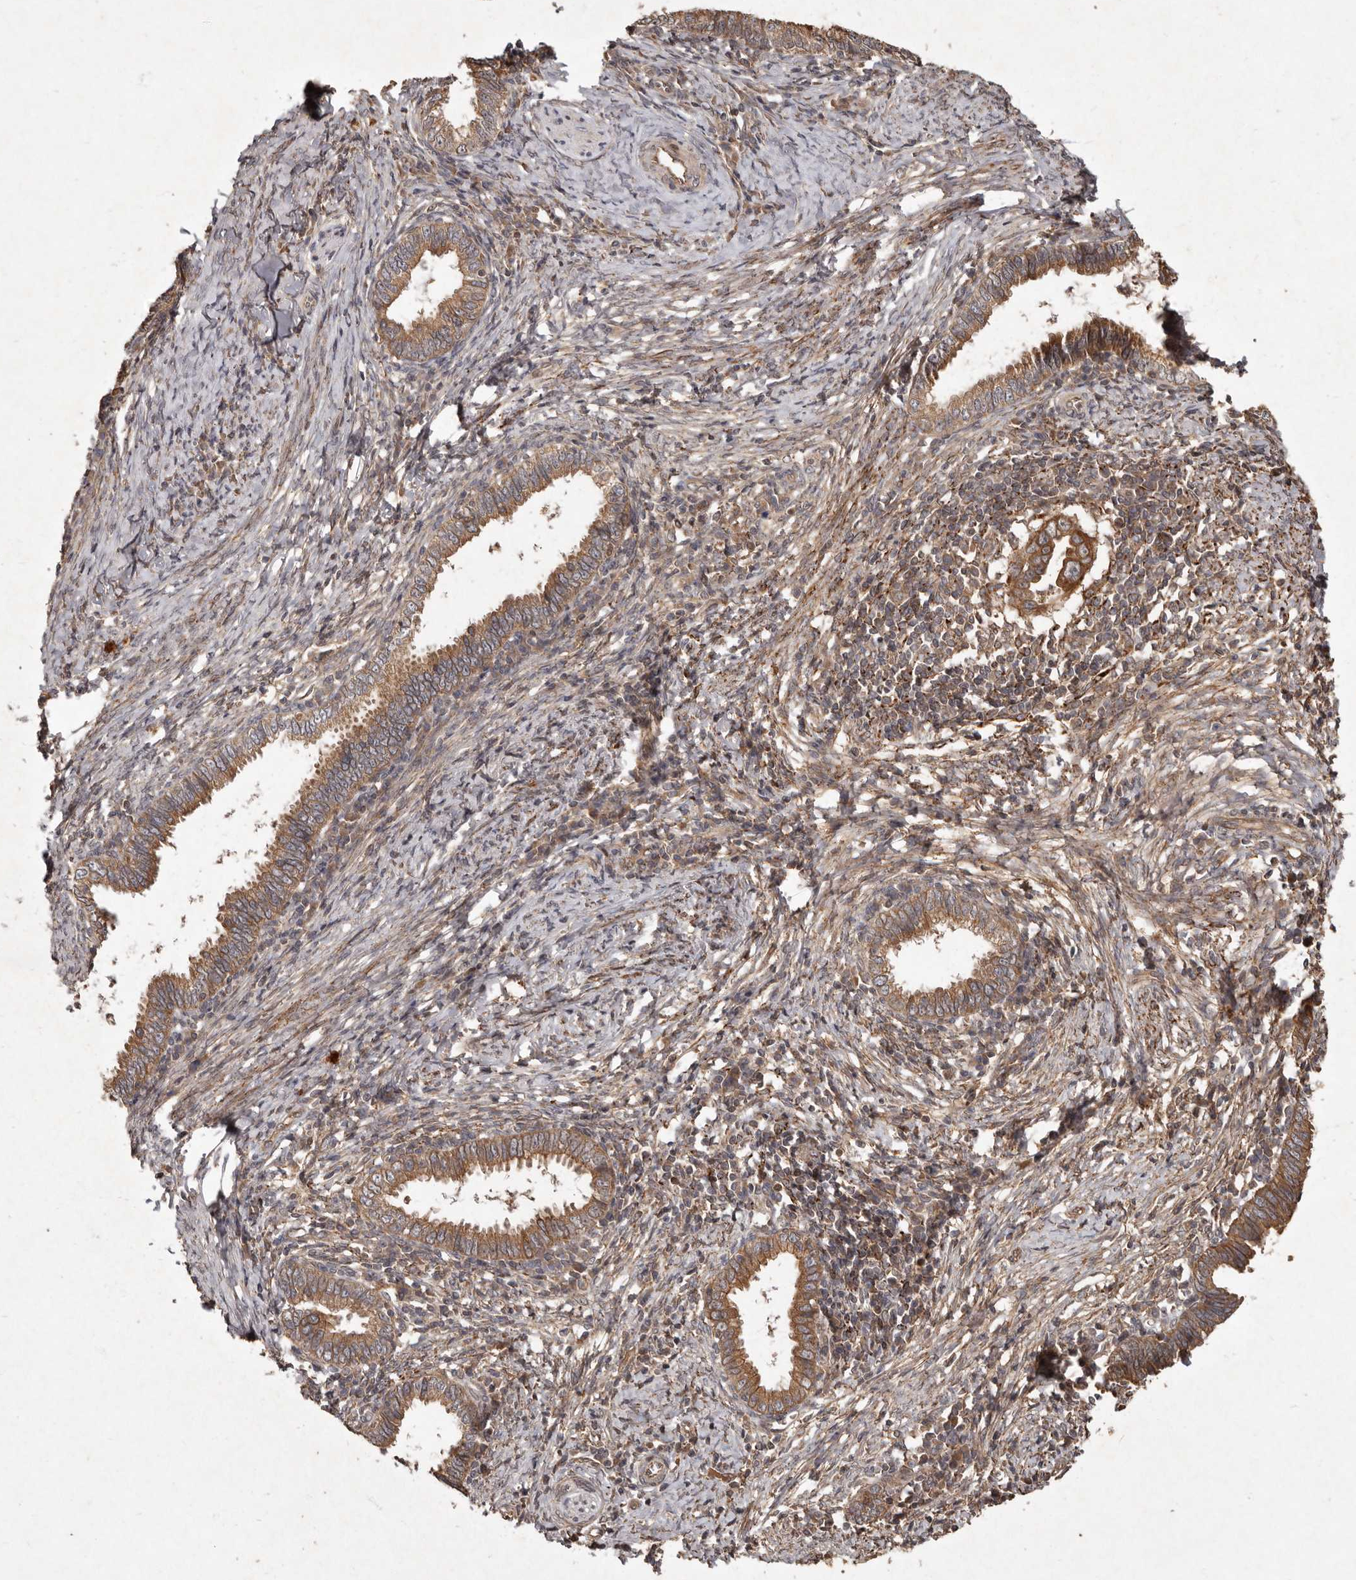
{"staining": {"intensity": "moderate", "quantity": ">75%", "location": "cytoplasmic/membranous"}, "tissue": "cervical cancer", "cell_type": "Tumor cells", "image_type": "cancer", "snomed": [{"axis": "morphology", "description": "Adenocarcinoma, NOS"}, {"axis": "topography", "description": "Cervix"}], "caption": "The photomicrograph demonstrates immunohistochemical staining of adenocarcinoma (cervical). There is moderate cytoplasmic/membranous positivity is appreciated in about >75% of tumor cells. The protein is stained brown, and the nuclei are stained in blue (DAB IHC with brightfield microscopy, high magnification).", "gene": "SEMA3A", "patient": {"sex": "female", "age": 36}}